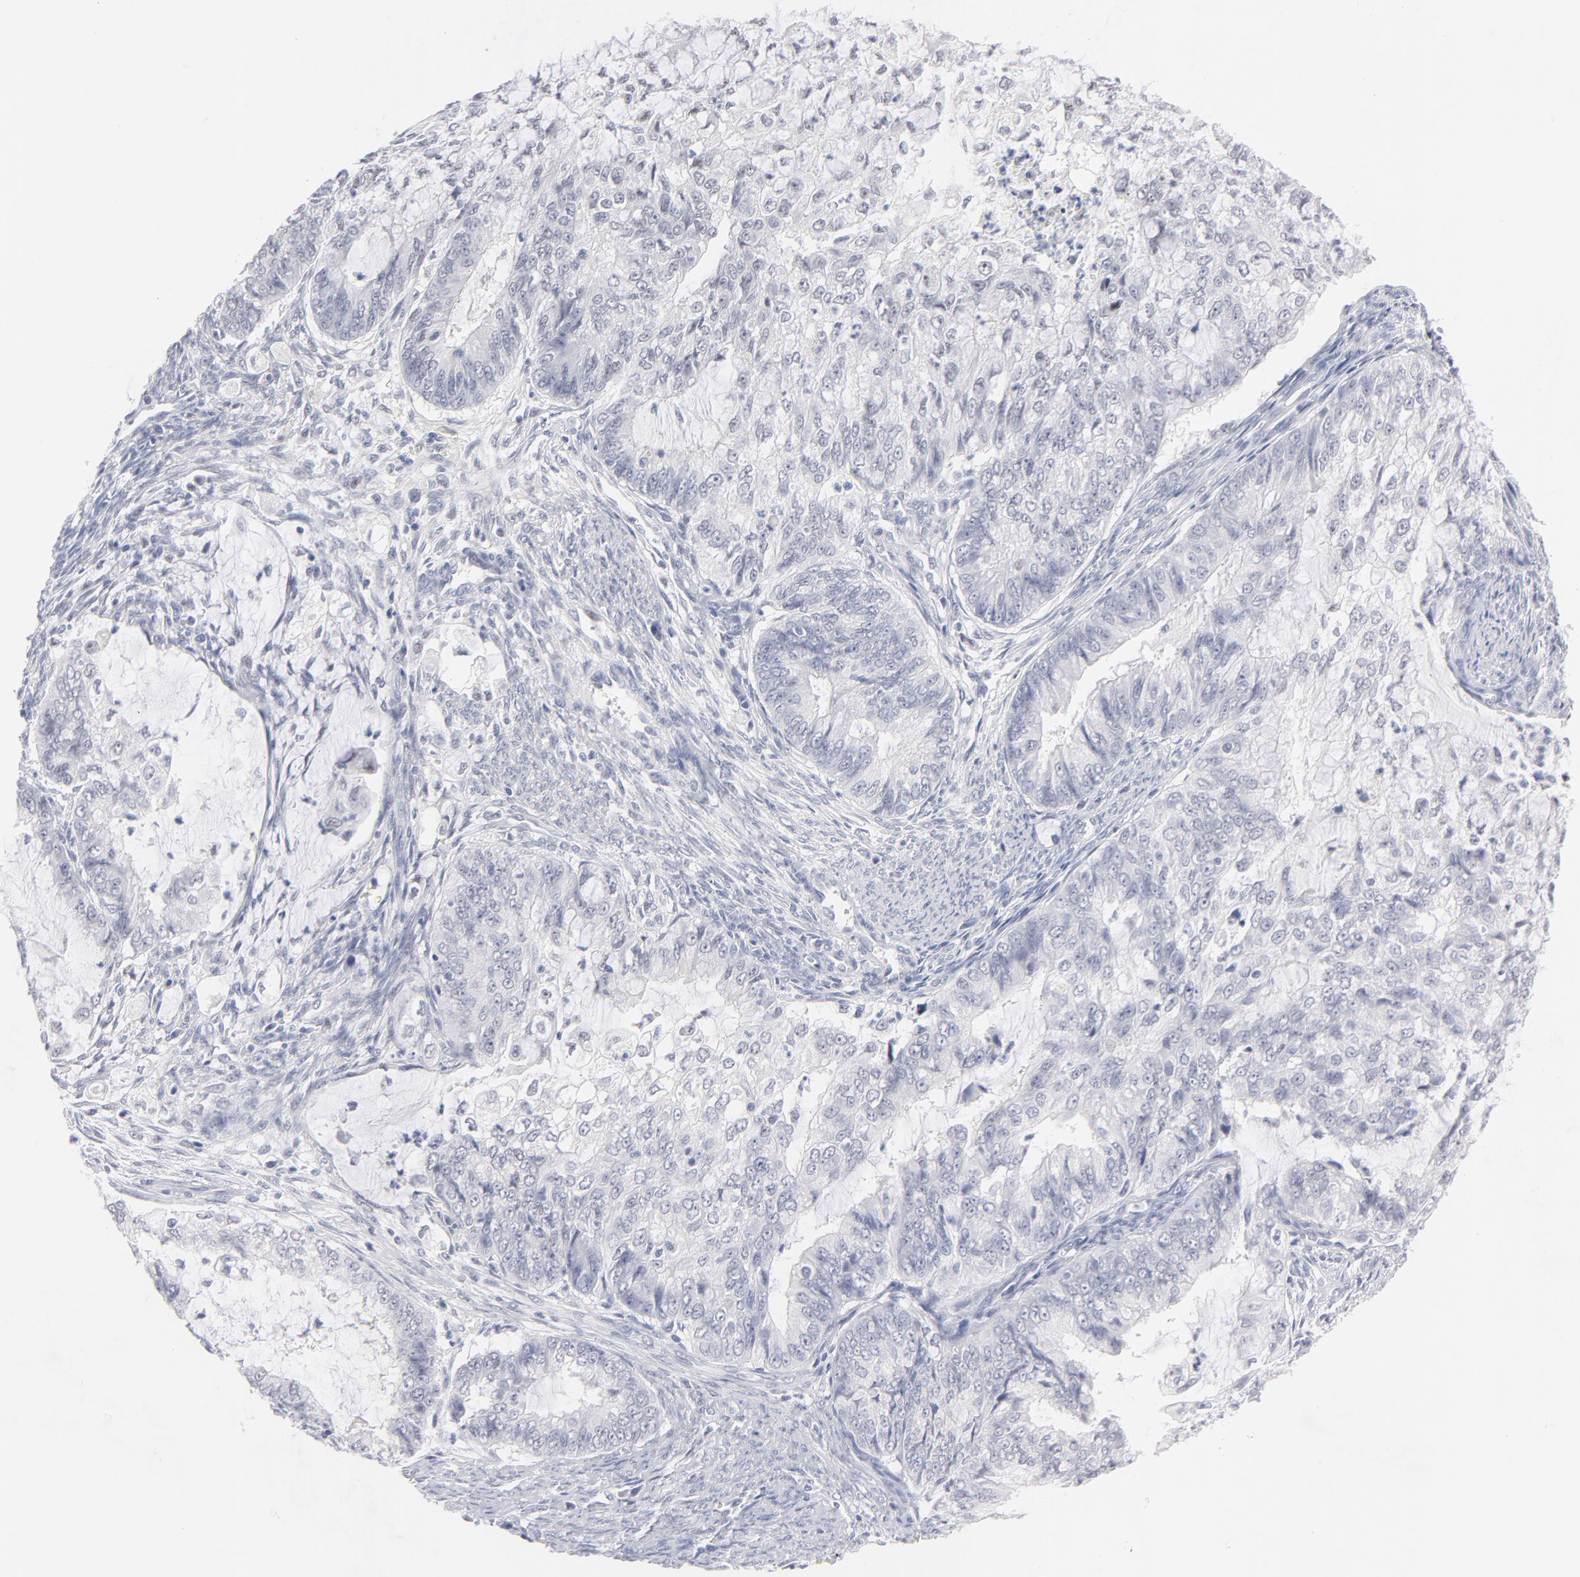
{"staining": {"intensity": "negative", "quantity": "none", "location": "none"}, "tissue": "endometrial cancer", "cell_type": "Tumor cells", "image_type": "cancer", "snomed": [{"axis": "morphology", "description": "Adenocarcinoma, NOS"}, {"axis": "topography", "description": "Endometrium"}], "caption": "Immunohistochemistry of human endometrial adenocarcinoma shows no positivity in tumor cells.", "gene": "KHNYN", "patient": {"sex": "female", "age": 75}}